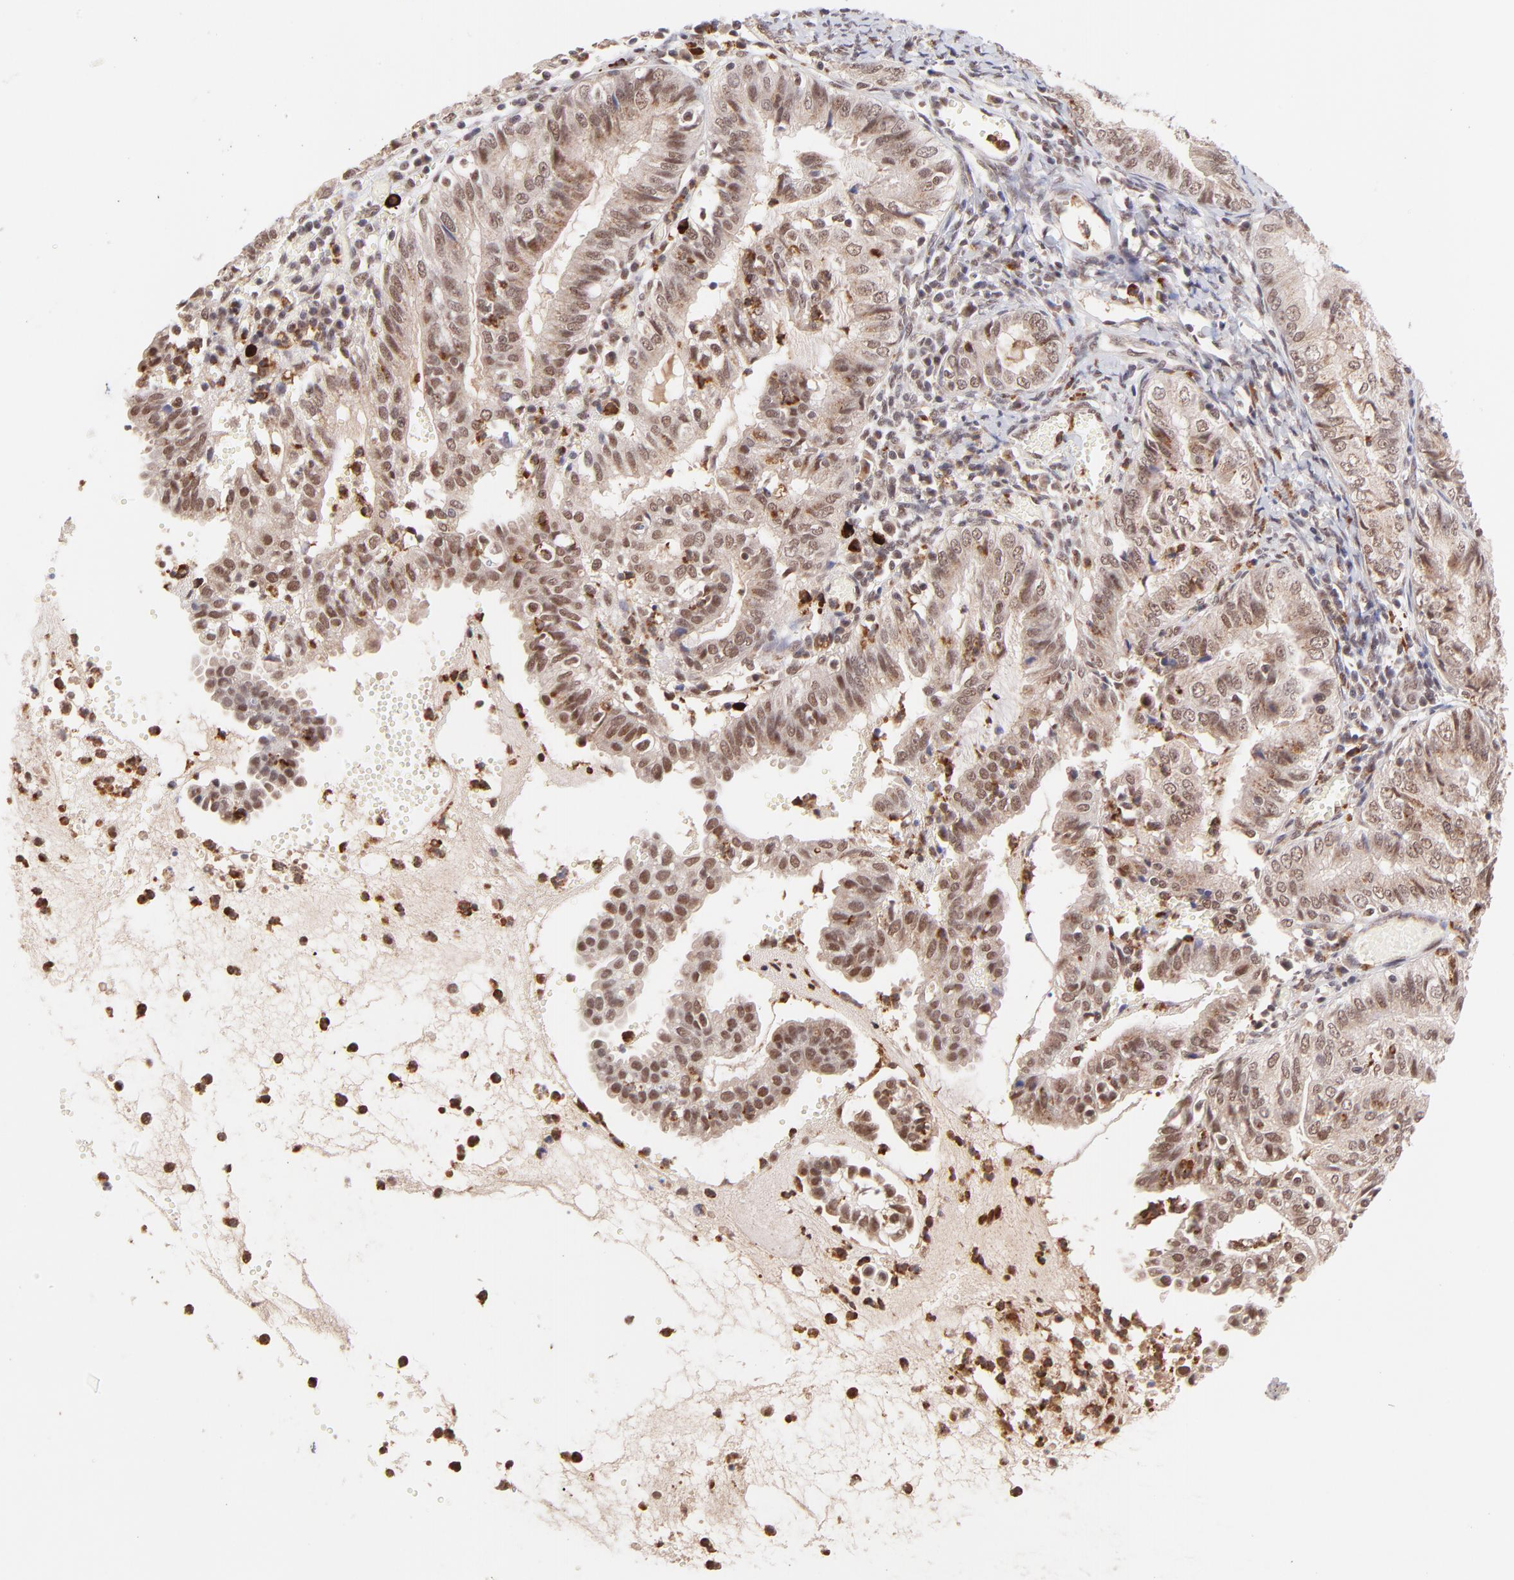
{"staining": {"intensity": "weak", "quantity": ">75%", "location": "nuclear"}, "tissue": "endometrial cancer", "cell_type": "Tumor cells", "image_type": "cancer", "snomed": [{"axis": "morphology", "description": "Adenocarcinoma, NOS"}, {"axis": "topography", "description": "Endometrium"}], "caption": "The photomicrograph demonstrates a brown stain indicating the presence of a protein in the nuclear of tumor cells in adenocarcinoma (endometrial). Immunohistochemistry (ihc) stains the protein of interest in brown and the nuclei are stained blue.", "gene": "MED12", "patient": {"sex": "female", "age": 66}}